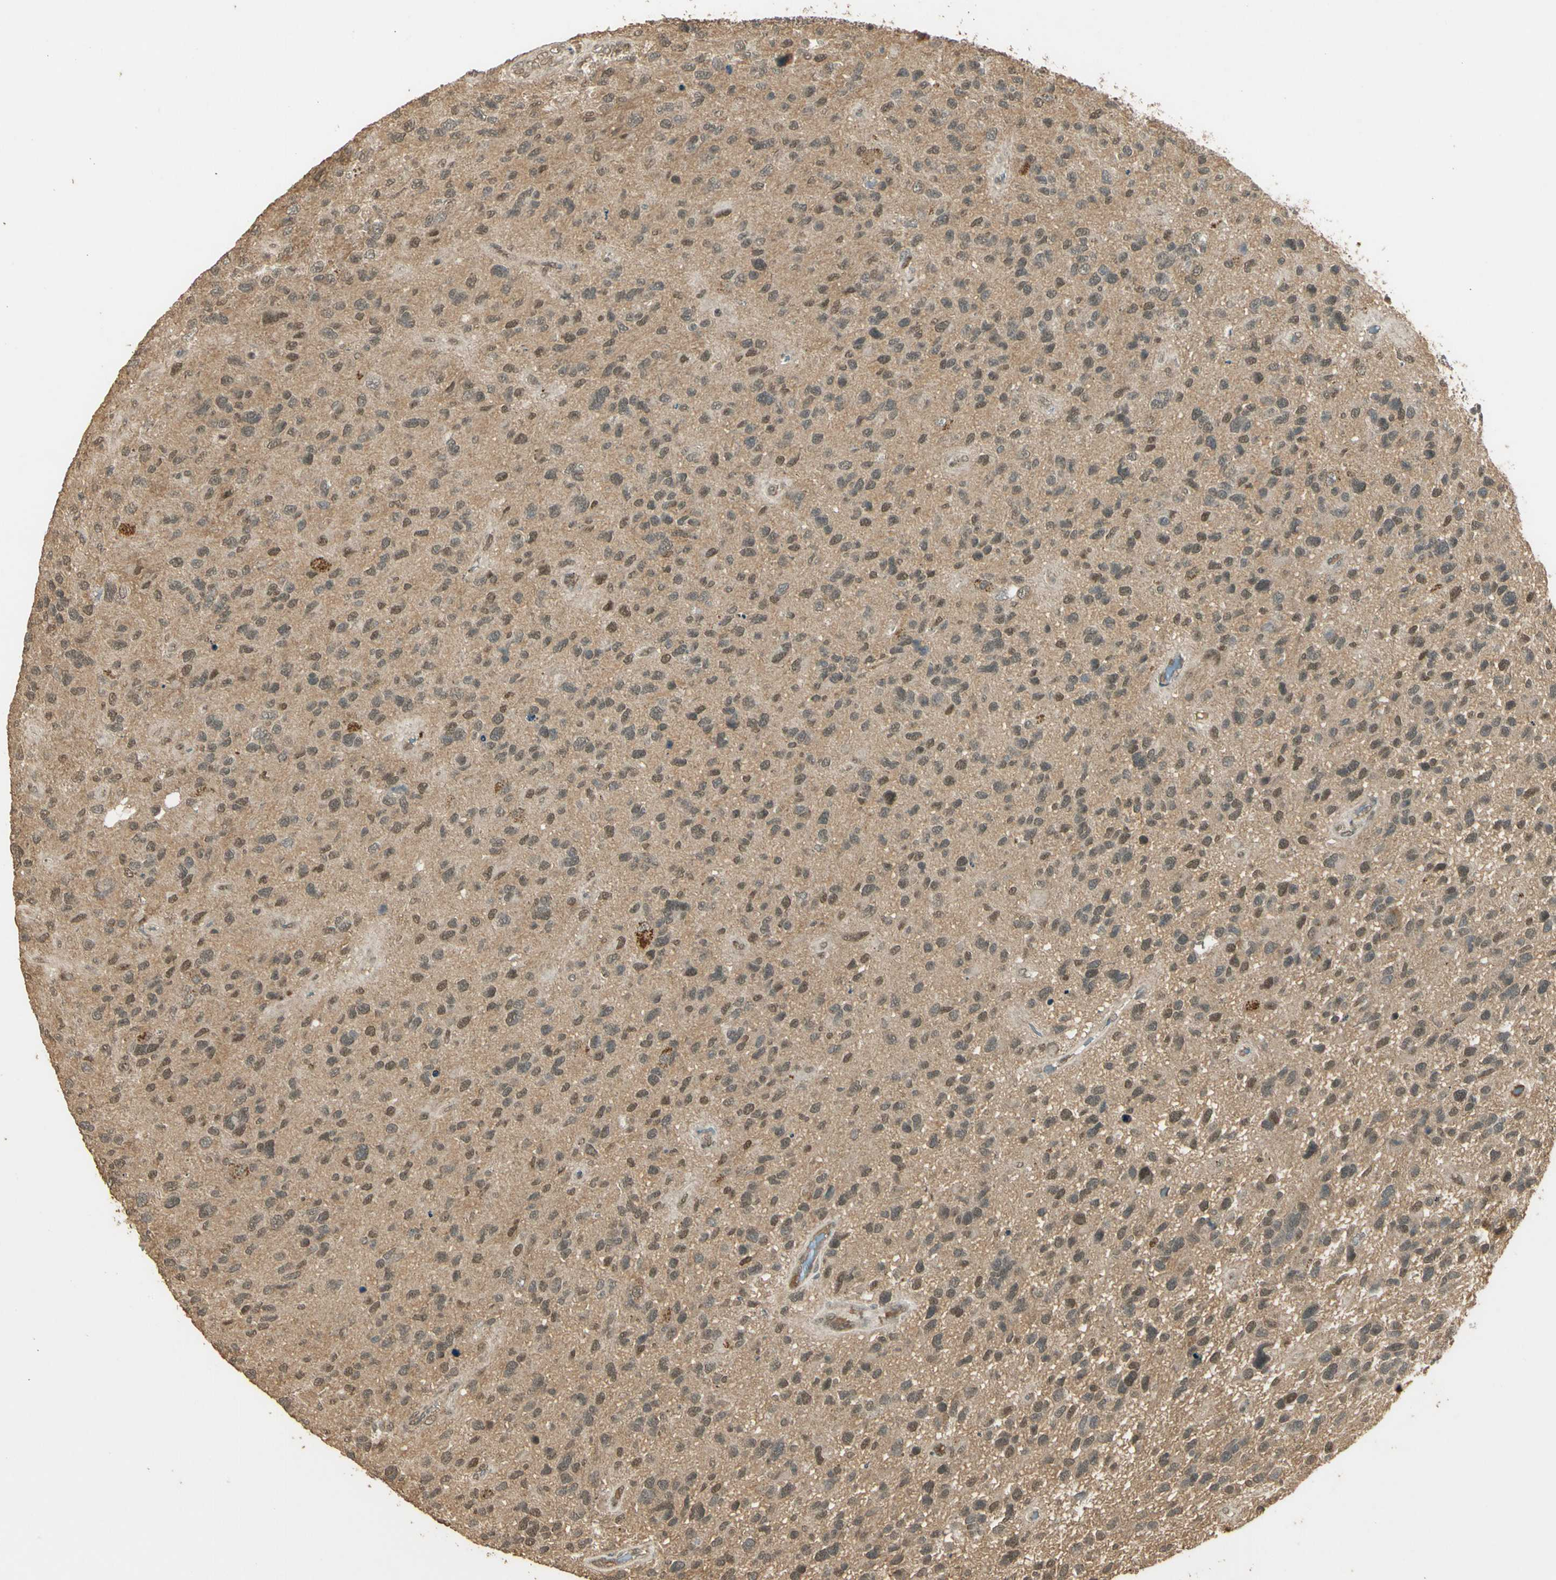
{"staining": {"intensity": "weak", "quantity": "<25%", "location": "nuclear"}, "tissue": "glioma", "cell_type": "Tumor cells", "image_type": "cancer", "snomed": [{"axis": "morphology", "description": "Glioma, malignant, High grade"}, {"axis": "topography", "description": "Brain"}], "caption": "This image is of glioma stained with immunohistochemistry (IHC) to label a protein in brown with the nuclei are counter-stained blue. There is no expression in tumor cells.", "gene": "GMEB2", "patient": {"sex": "female", "age": 58}}